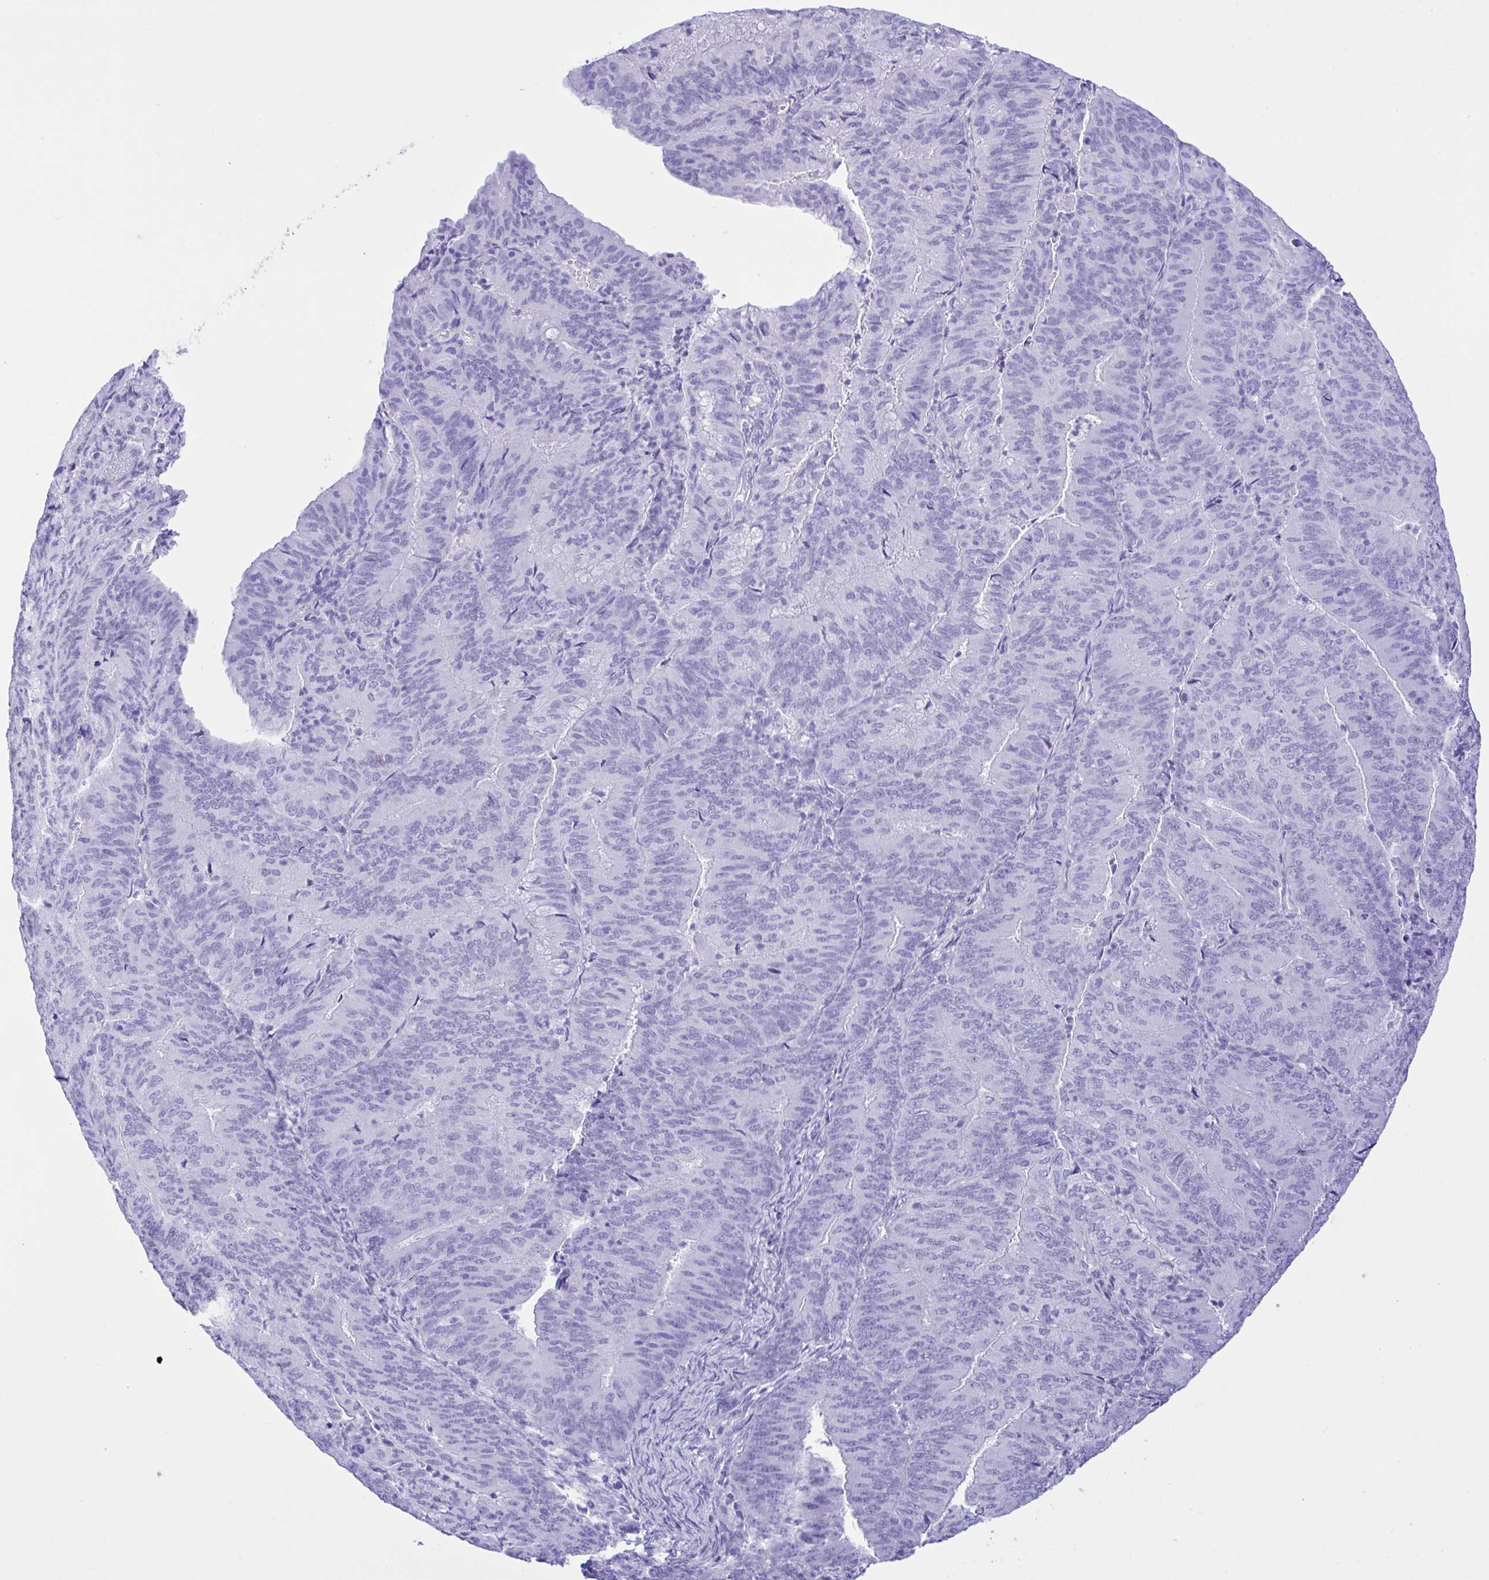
{"staining": {"intensity": "negative", "quantity": "none", "location": "none"}, "tissue": "endometrial cancer", "cell_type": "Tumor cells", "image_type": "cancer", "snomed": [{"axis": "morphology", "description": "Adenocarcinoma, NOS"}, {"axis": "topography", "description": "Endometrium"}], "caption": "Image shows no significant protein staining in tumor cells of adenocarcinoma (endometrial). The staining is performed using DAB brown chromogen with nuclei counter-stained in using hematoxylin.", "gene": "SELENOV", "patient": {"sex": "female", "age": 57}}